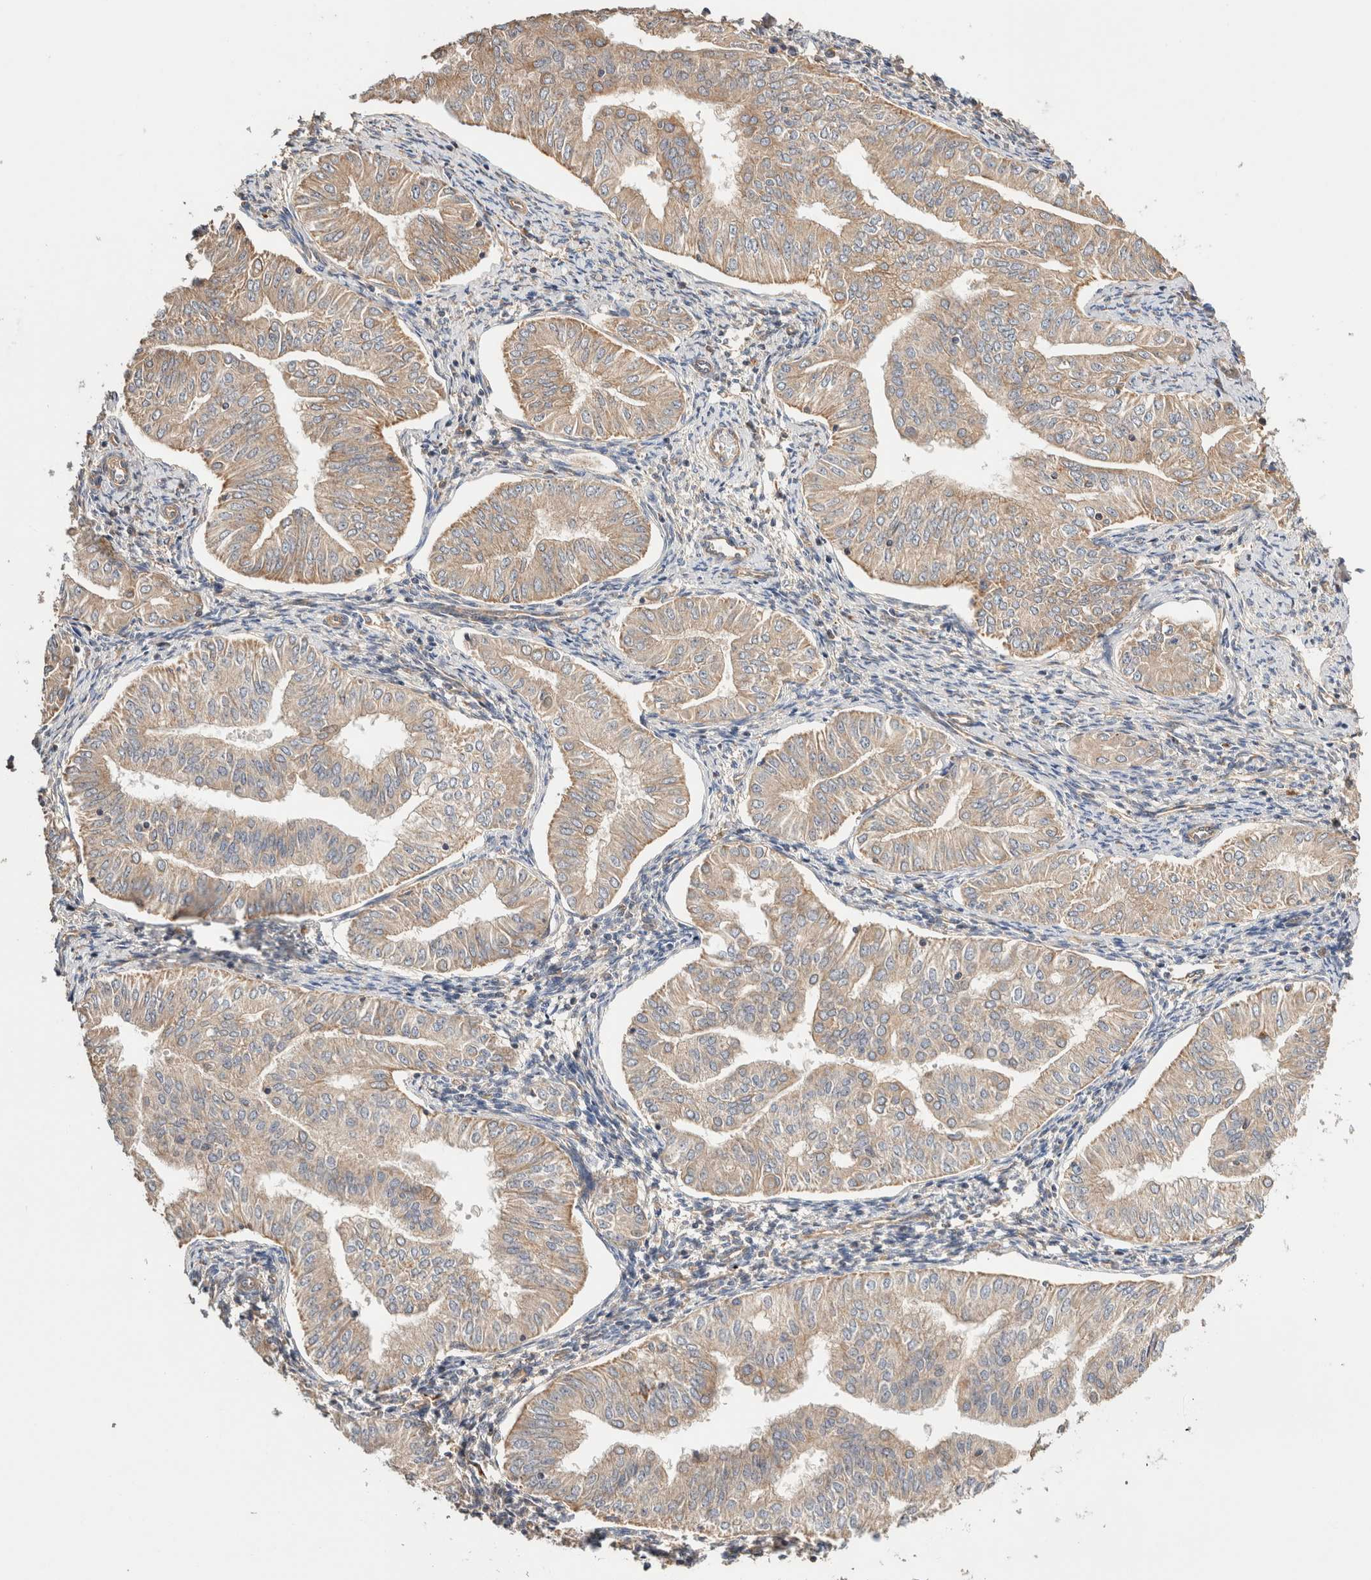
{"staining": {"intensity": "weak", "quantity": ">75%", "location": "cytoplasmic/membranous"}, "tissue": "endometrial cancer", "cell_type": "Tumor cells", "image_type": "cancer", "snomed": [{"axis": "morphology", "description": "Normal tissue, NOS"}, {"axis": "morphology", "description": "Adenocarcinoma, NOS"}, {"axis": "topography", "description": "Endometrium"}], "caption": "DAB (3,3'-diaminobenzidine) immunohistochemical staining of human endometrial cancer exhibits weak cytoplasmic/membranous protein positivity in about >75% of tumor cells. (brown staining indicates protein expression, while blue staining denotes nuclei).", "gene": "B3GNTL1", "patient": {"sex": "female", "age": 53}}